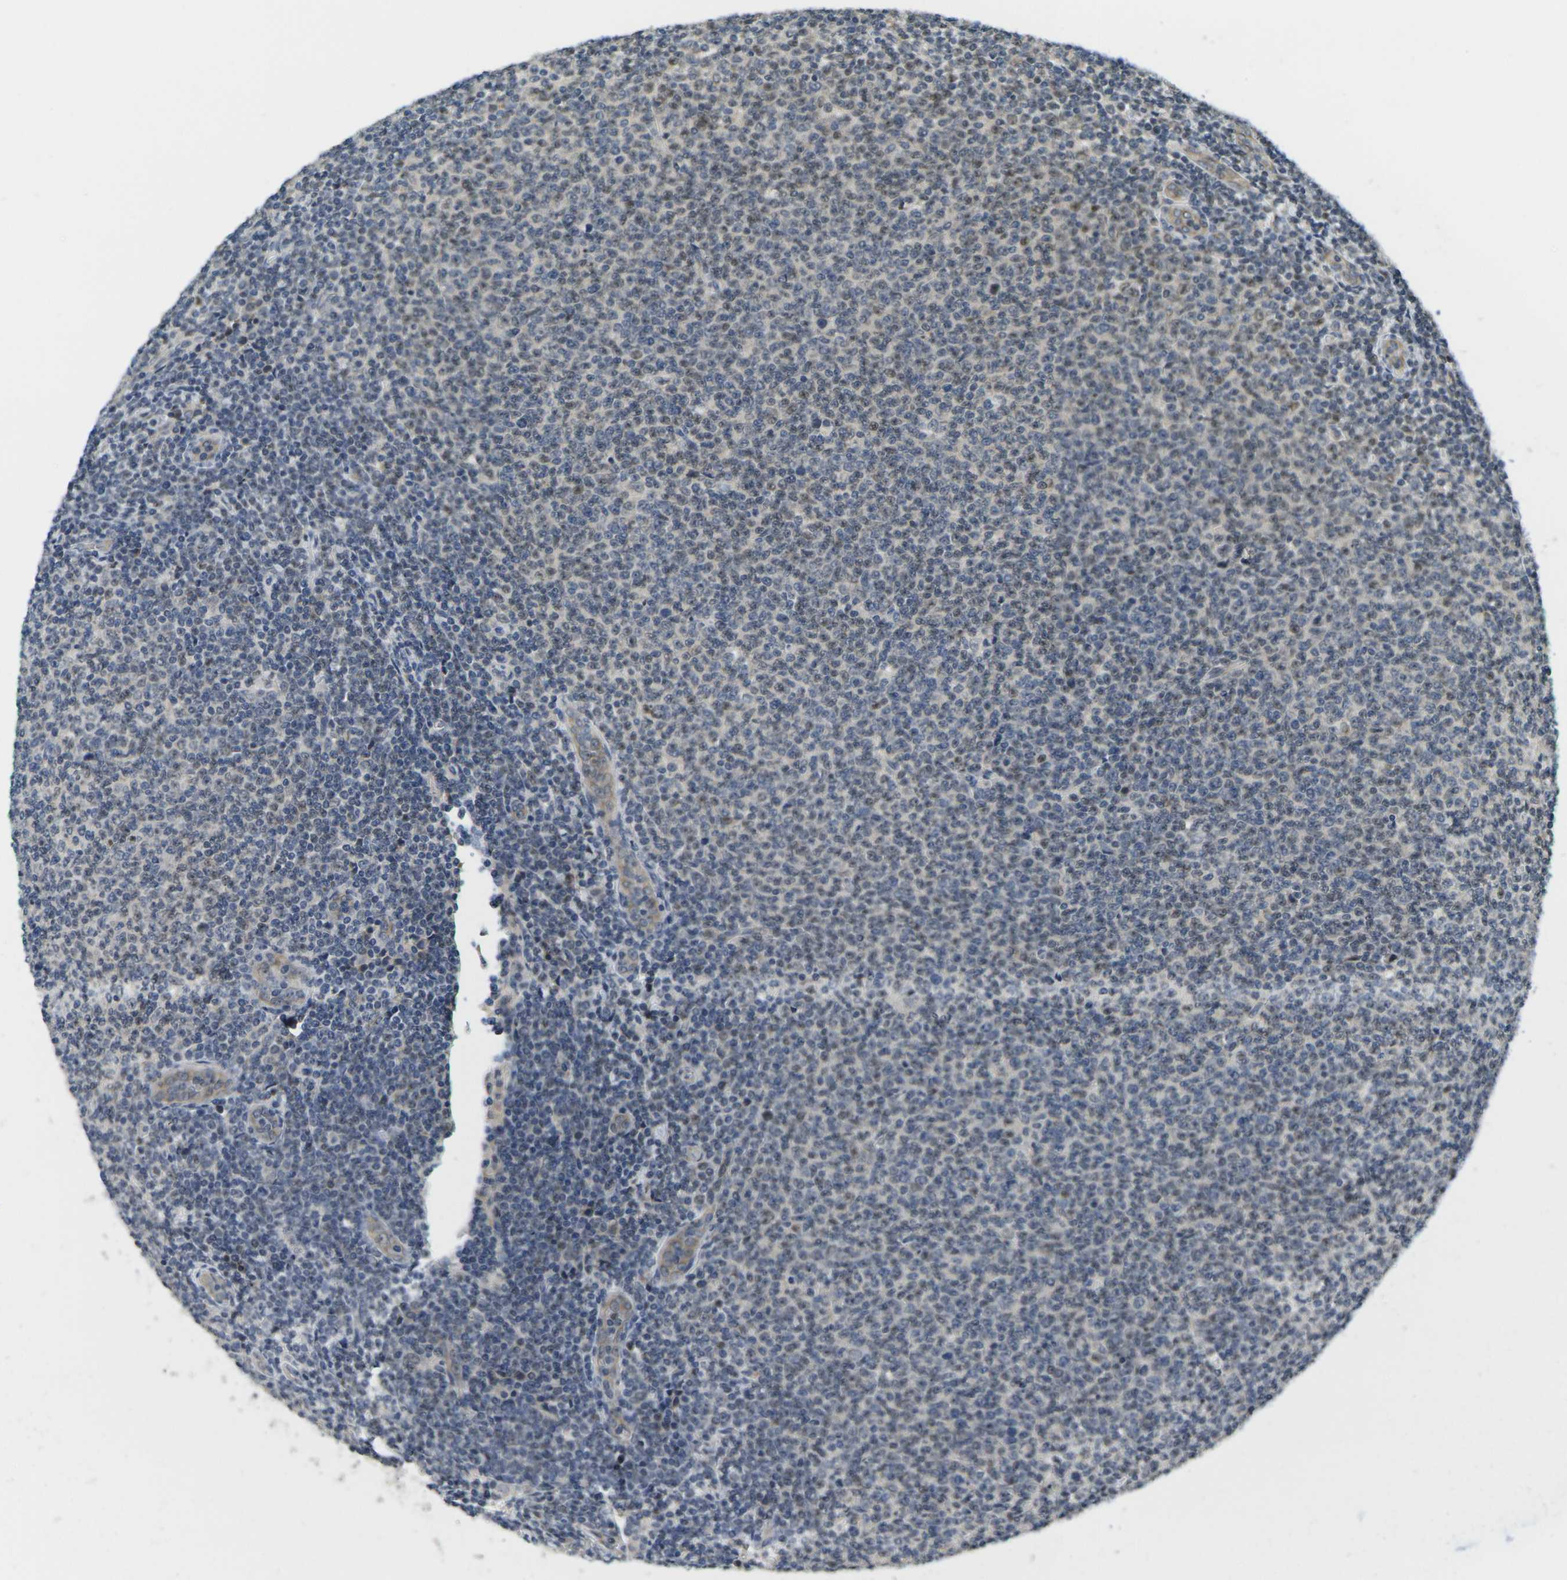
{"staining": {"intensity": "weak", "quantity": "25%-75%", "location": "nuclear"}, "tissue": "lymphoma", "cell_type": "Tumor cells", "image_type": "cancer", "snomed": [{"axis": "morphology", "description": "Malignant lymphoma, non-Hodgkin's type, Low grade"}, {"axis": "topography", "description": "Lymph node"}], "caption": "Immunohistochemical staining of human low-grade malignant lymphoma, non-Hodgkin's type exhibits low levels of weak nuclear positivity in approximately 25%-75% of tumor cells. (Stains: DAB in brown, nuclei in blue, Microscopy: brightfield microscopy at high magnification).", "gene": "KLHL8", "patient": {"sex": "male", "age": 66}}